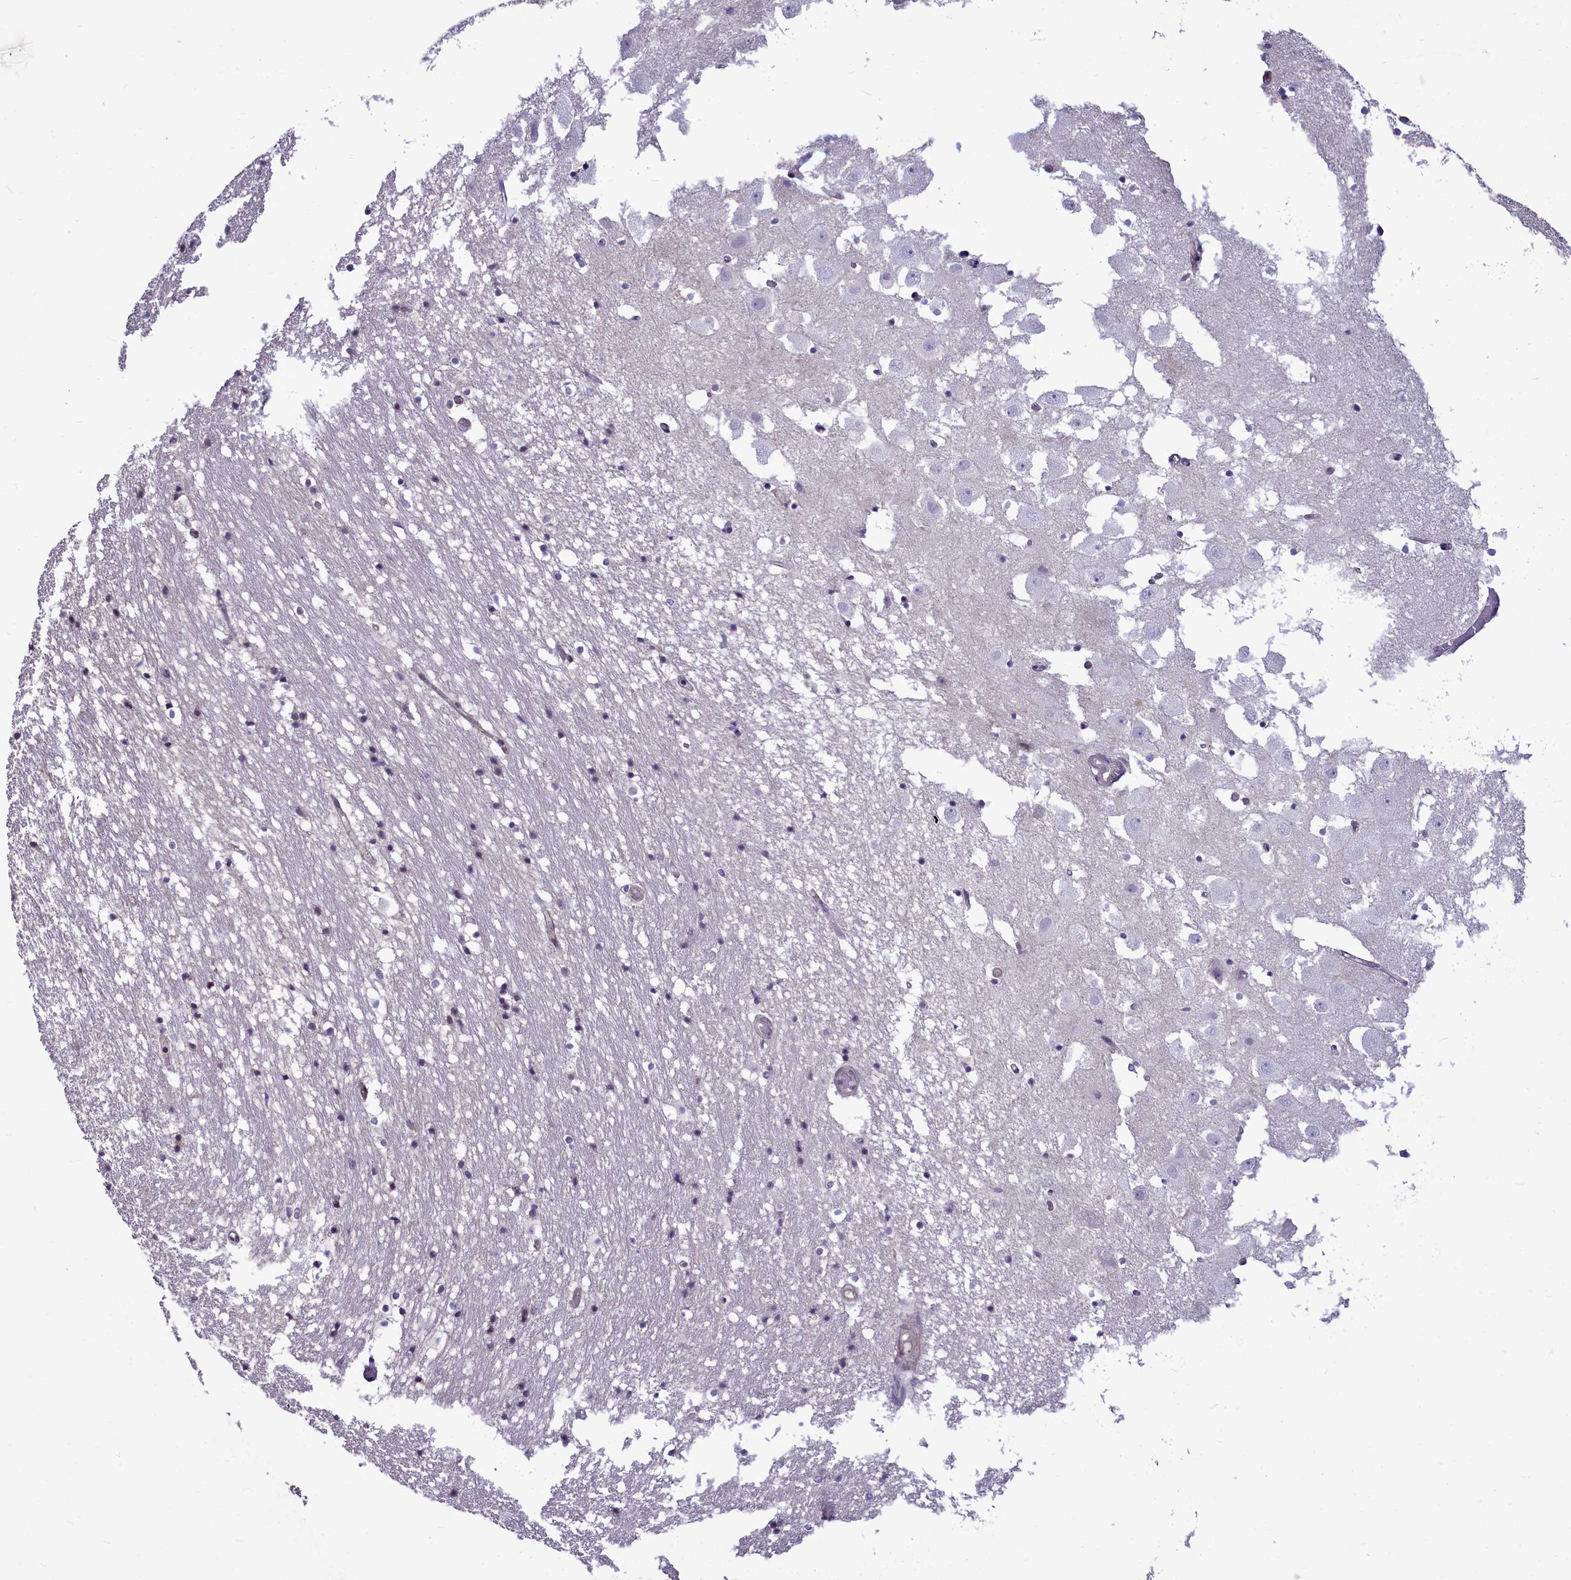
{"staining": {"intensity": "negative", "quantity": "none", "location": "none"}, "tissue": "hippocampus", "cell_type": "Glial cells", "image_type": "normal", "snomed": [{"axis": "morphology", "description": "Normal tissue, NOS"}, {"axis": "topography", "description": "Hippocampus"}], "caption": "Glial cells are negative for protein expression in normal human hippocampus. (Immunohistochemistry, brightfield microscopy, high magnification).", "gene": "BCAR1", "patient": {"sex": "female", "age": 52}}